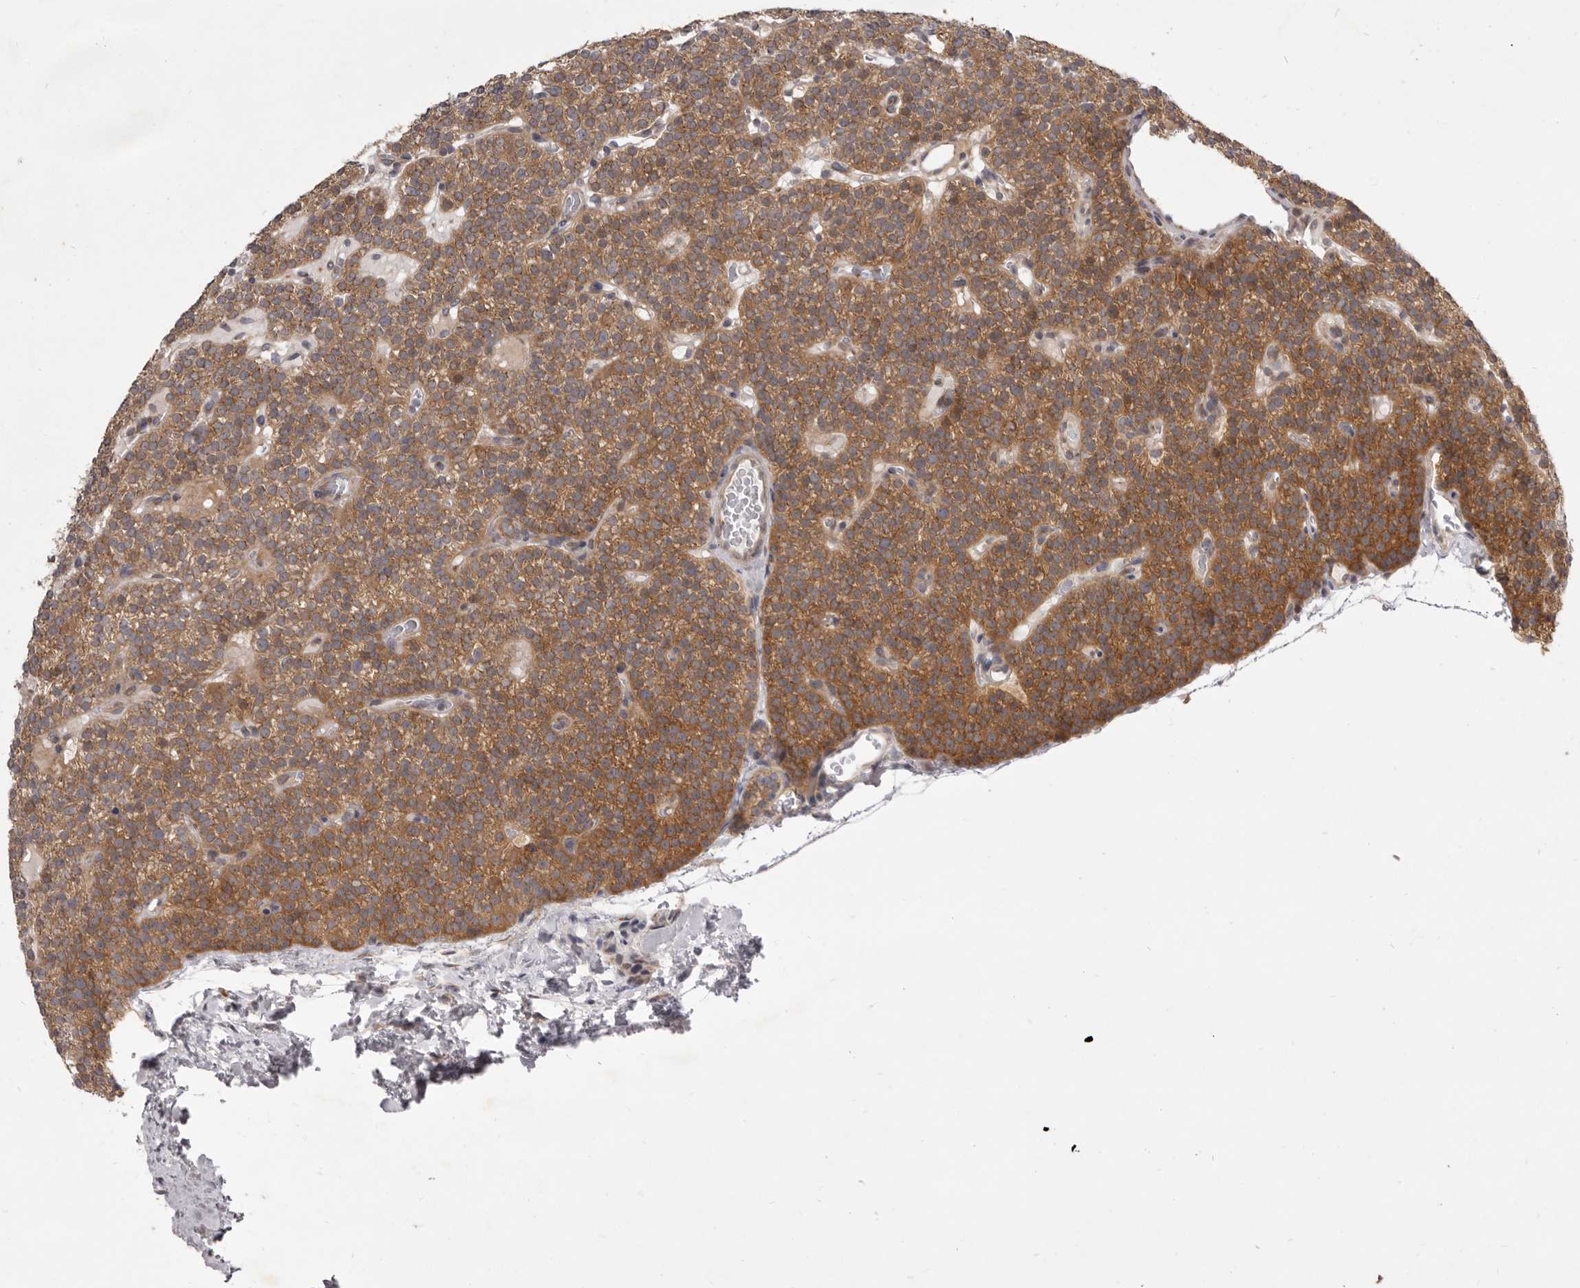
{"staining": {"intensity": "moderate", "quantity": "25%-75%", "location": "cytoplasmic/membranous"}, "tissue": "parathyroid gland", "cell_type": "Glandular cells", "image_type": "normal", "snomed": [{"axis": "morphology", "description": "Normal tissue, NOS"}, {"axis": "topography", "description": "Parathyroid gland"}], "caption": "Parathyroid gland stained with immunohistochemistry demonstrates moderate cytoplasmic/membranous positivity in approximately 25%-75% of glandular cells. Nuclei are stained in blue.", "gene": "TBC1D8B", "patient": {"sex": "male", "age": 83}}